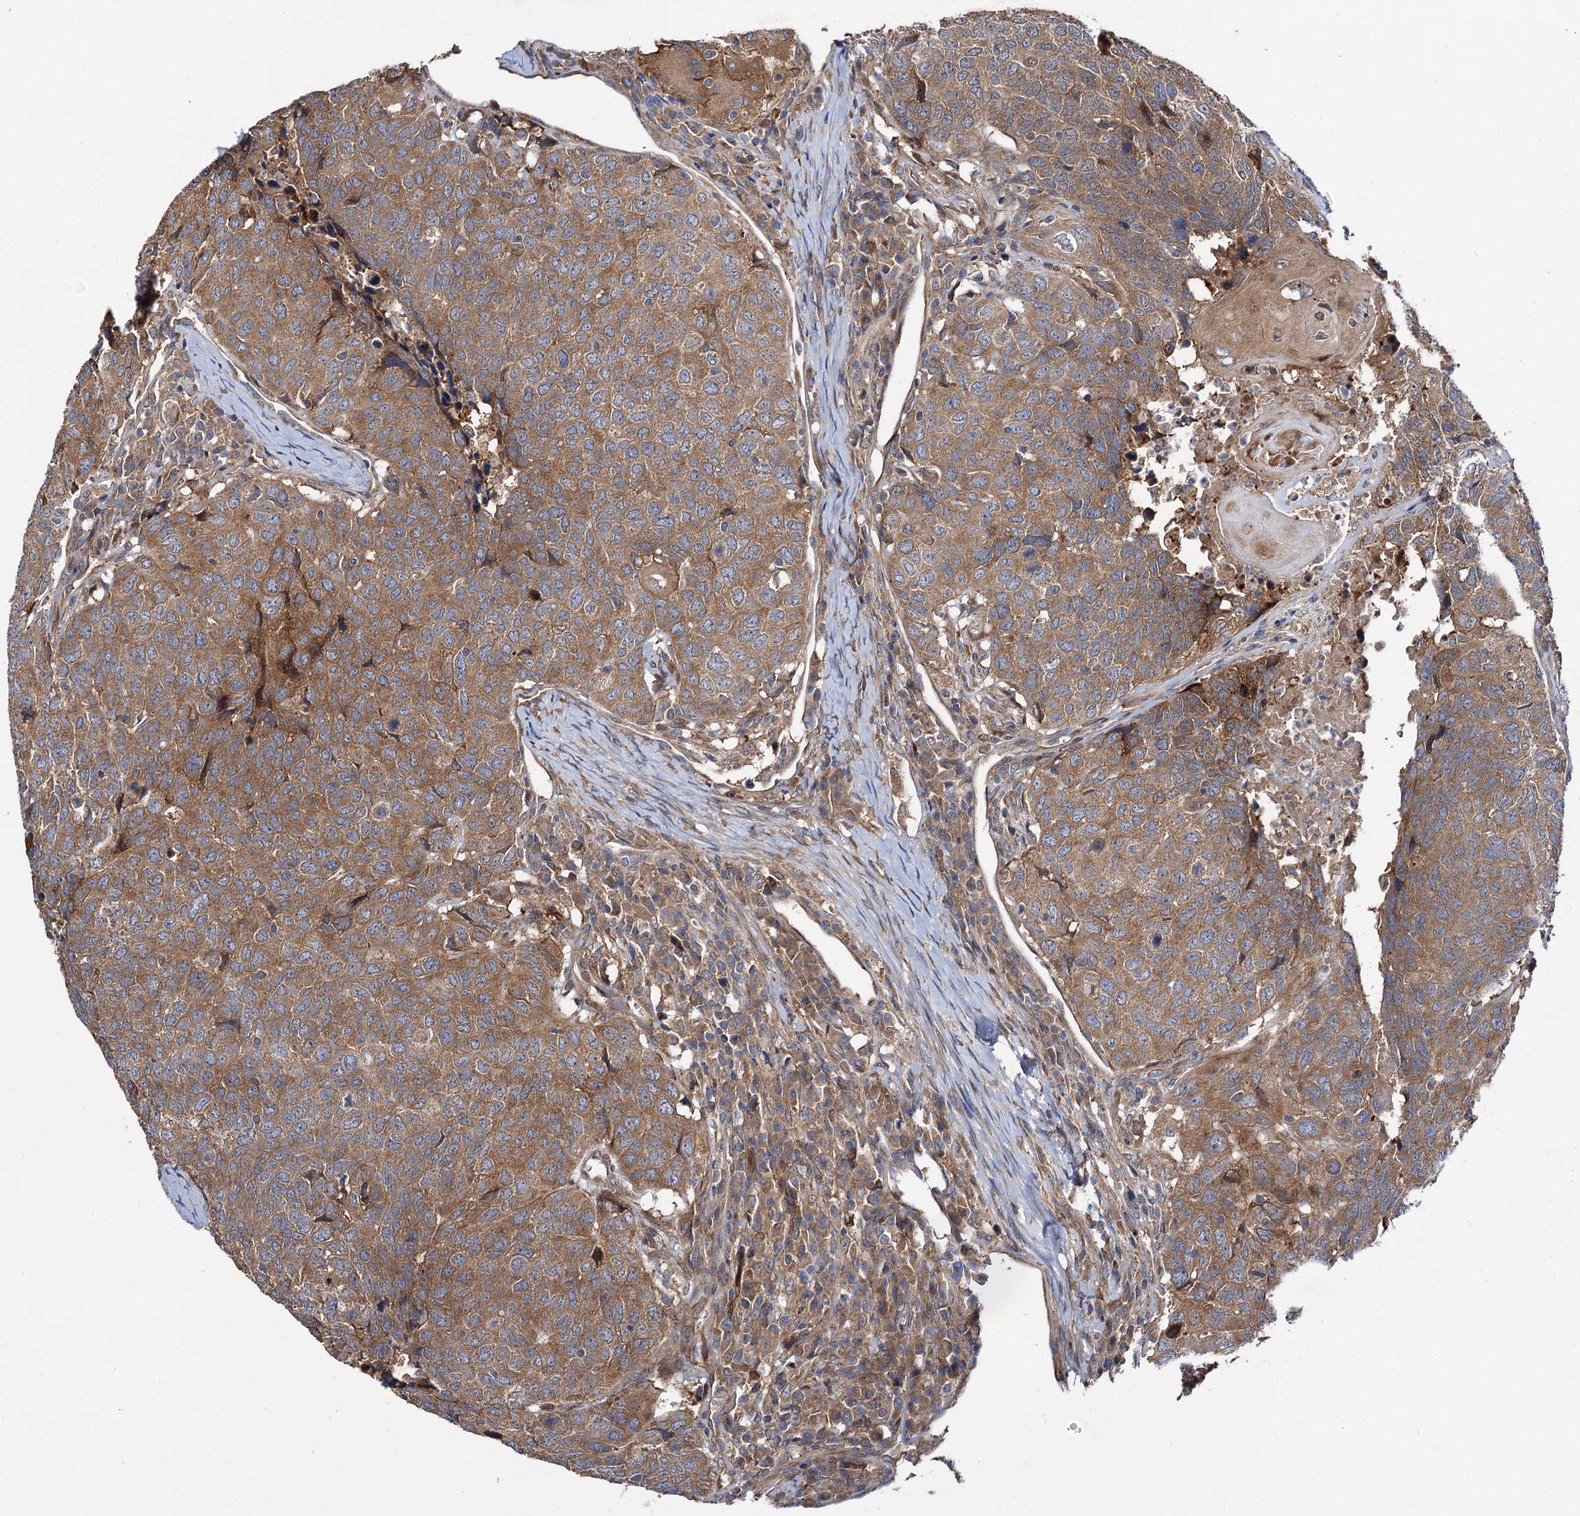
{"staining": {"intensity": "moderate", "quantity": ">75%", "location": "cytoplasmic/membranous"}, "tissue": "head and neck cancer", "cell_type": "Tumor cells", "image_type": "cancer", "snomed": [{"axis": "morphology", "description": "Squamous cell carcinoma, NOS"}, {"axis": "topography", "description": "Head-Neck"}], "caption": "Immunohistochemistry (IHC) photomicrograph of neoplastic tissue: squamous cell carcinoma (head and neck) stained using IHC displays medium levels of moderate protein expression localized specifically in the cytoplasmic/membranous of tumor cells, appearing as a cytoplasmic/membranous brown color.", "gene": "NAA25", "patient": {"sex": "male", "age": 66}}